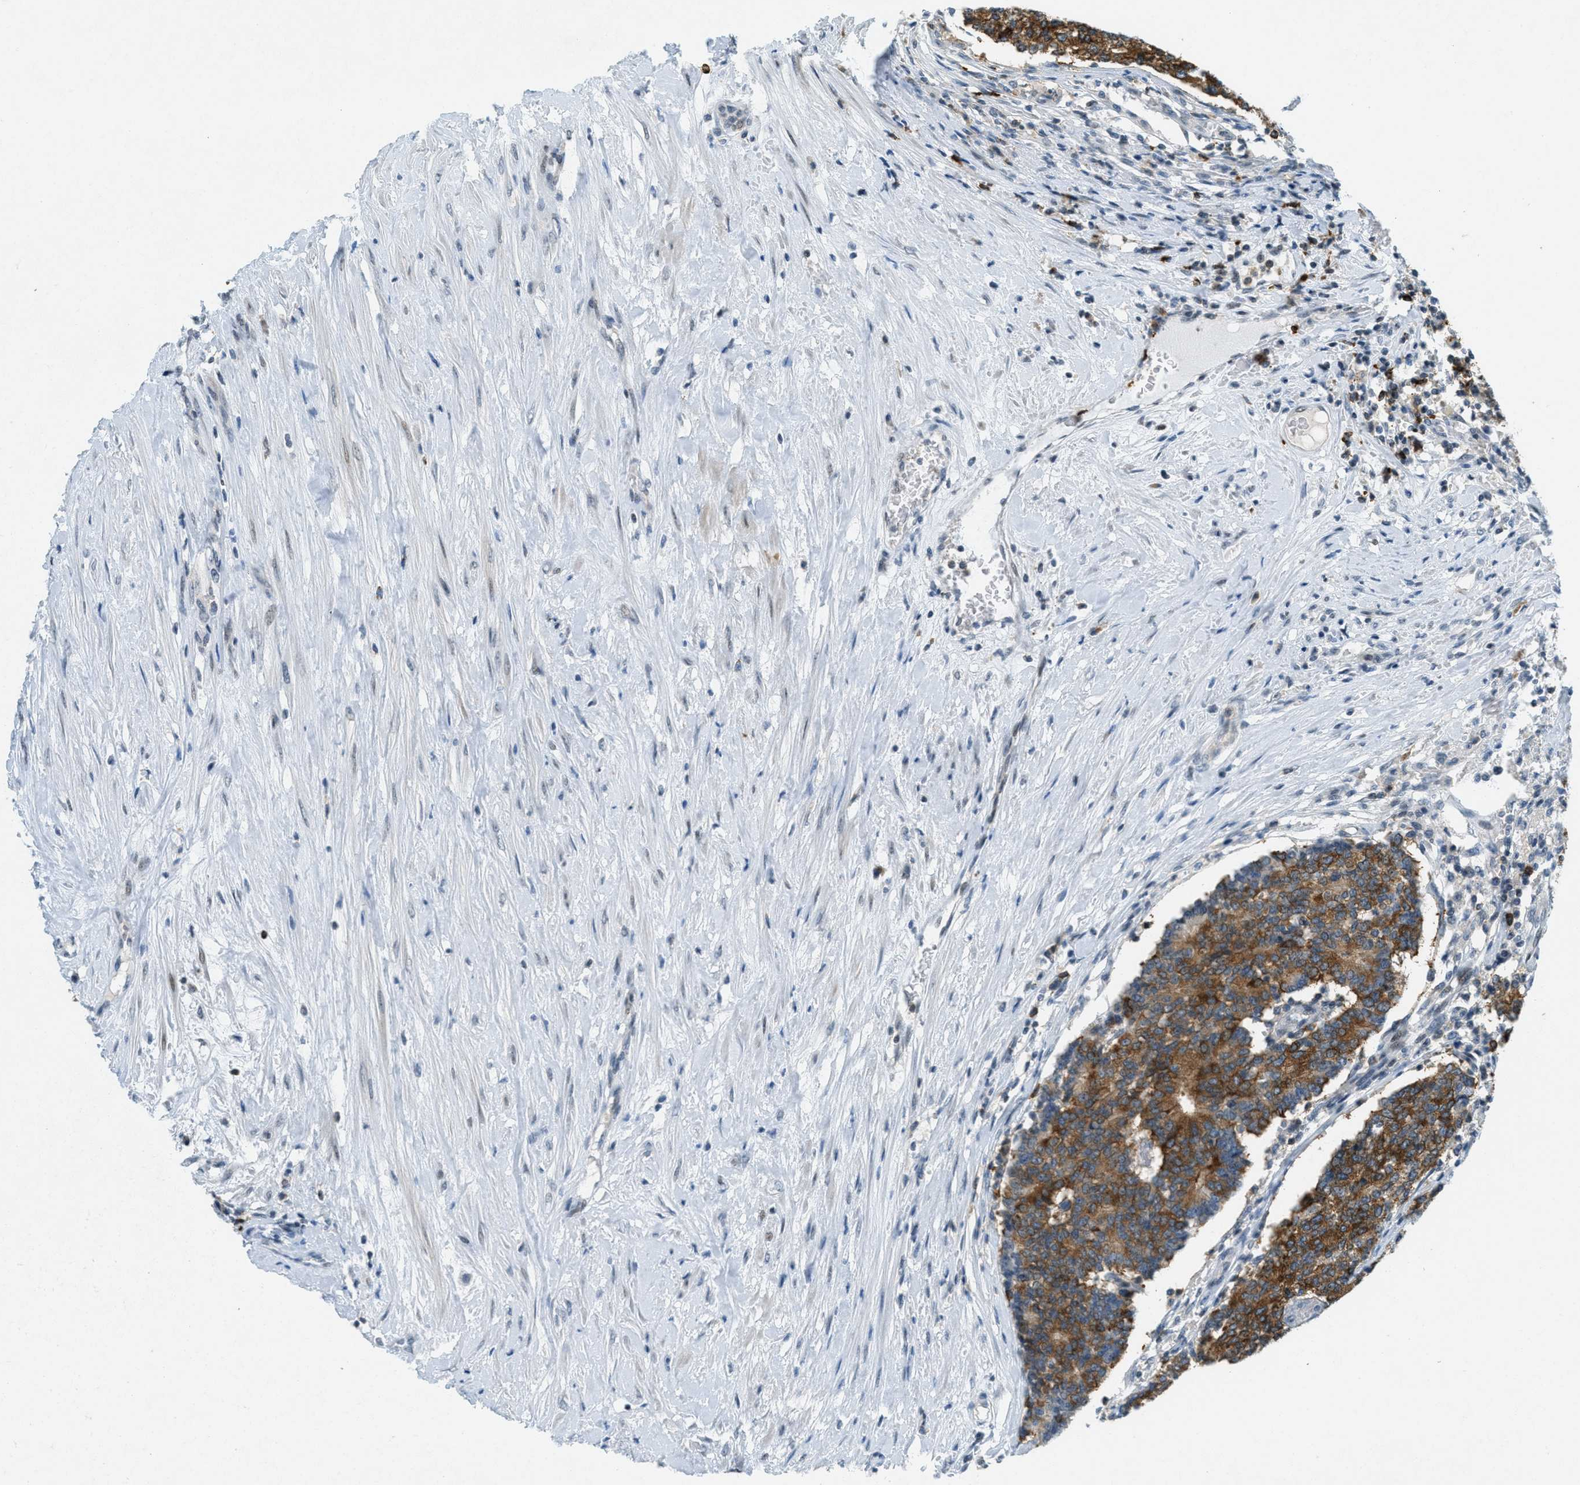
{"staining": {"intensity": "strong", "quantity": ">75%", "location": "cytoplasmic/membranous"}, "tissue": "prostate cancer", "cell_type": "Tumor cells", "image_type": "cancer", "snomed": [{"axis": "morphology", "description": "Normal tissue, NOS"}, {"axis": "morphology", "description": "Adenocarcinoma, High grade"}, {"axis": "topography", "description": "Prostate"}, {"axis": "topography", "description": "Seminal veicle"}], "caption": "Immunohistochemical staining of human prostate cancer (high-grade adenocarcinoma) displays high levels of strong cytoplasmic/membranous staining in about >75% of tumor cells.", "gene": "FYN", "patient": {"sex": "male", "age": 55}}